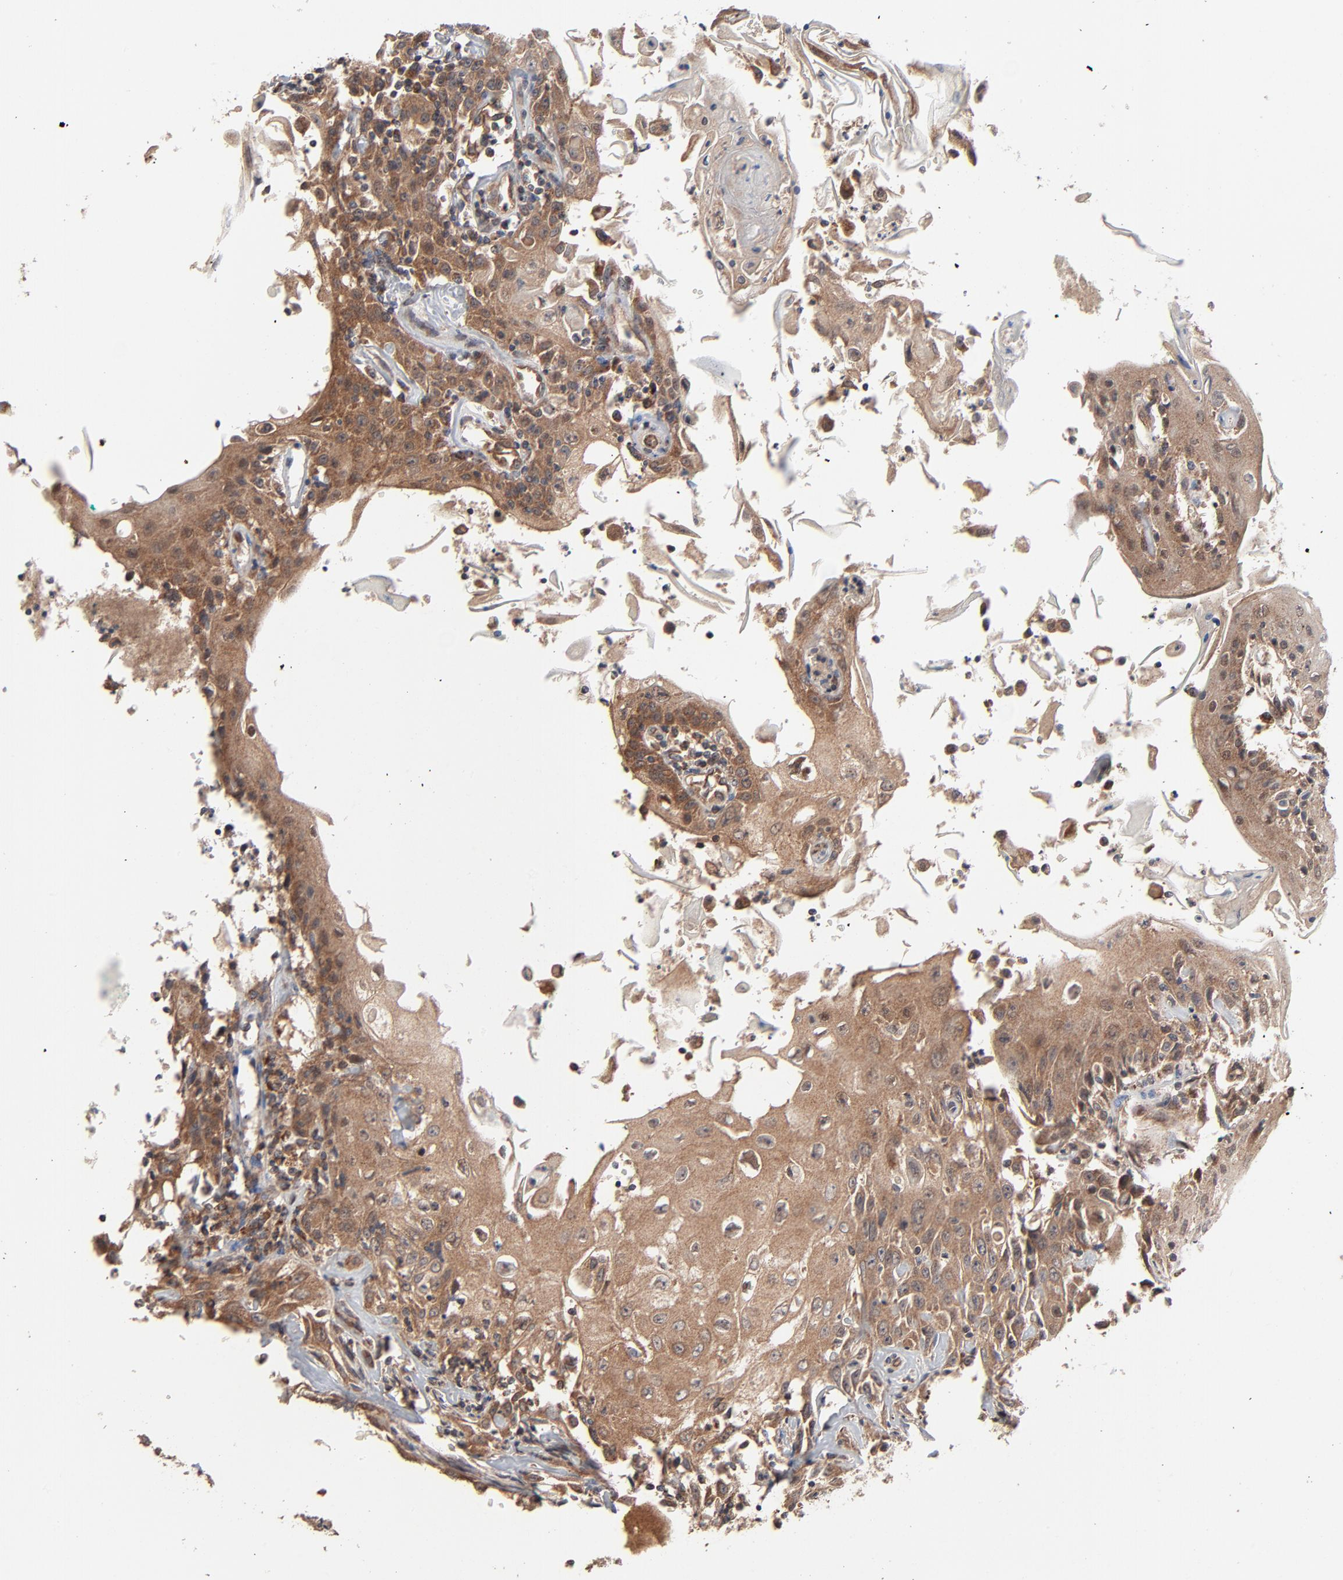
{"staining": {"intensity": "moderate", "quantity": ">75%", "location": "cytoplasmic/membranous"}, "tissue": "head and neck cancer", "cell_type": "Tumor cells", "image_type": "cancer", "snomed": [{"axis": "morphology", "description": "Squamous cell carcinoma, NOS"}, {"axis": "topography", "description": "Oral tissue"}, {"axis": "topography", "description": "Head-Neck"}], "caption": "About >75% of tumor cells in head and neck cancer display moderate cytoplasmic/membranous protein expression as visualized by brown immunohistochemical staining.", "gene": "ABLIM3", "patient": {"sex": "female", "age": 76}}